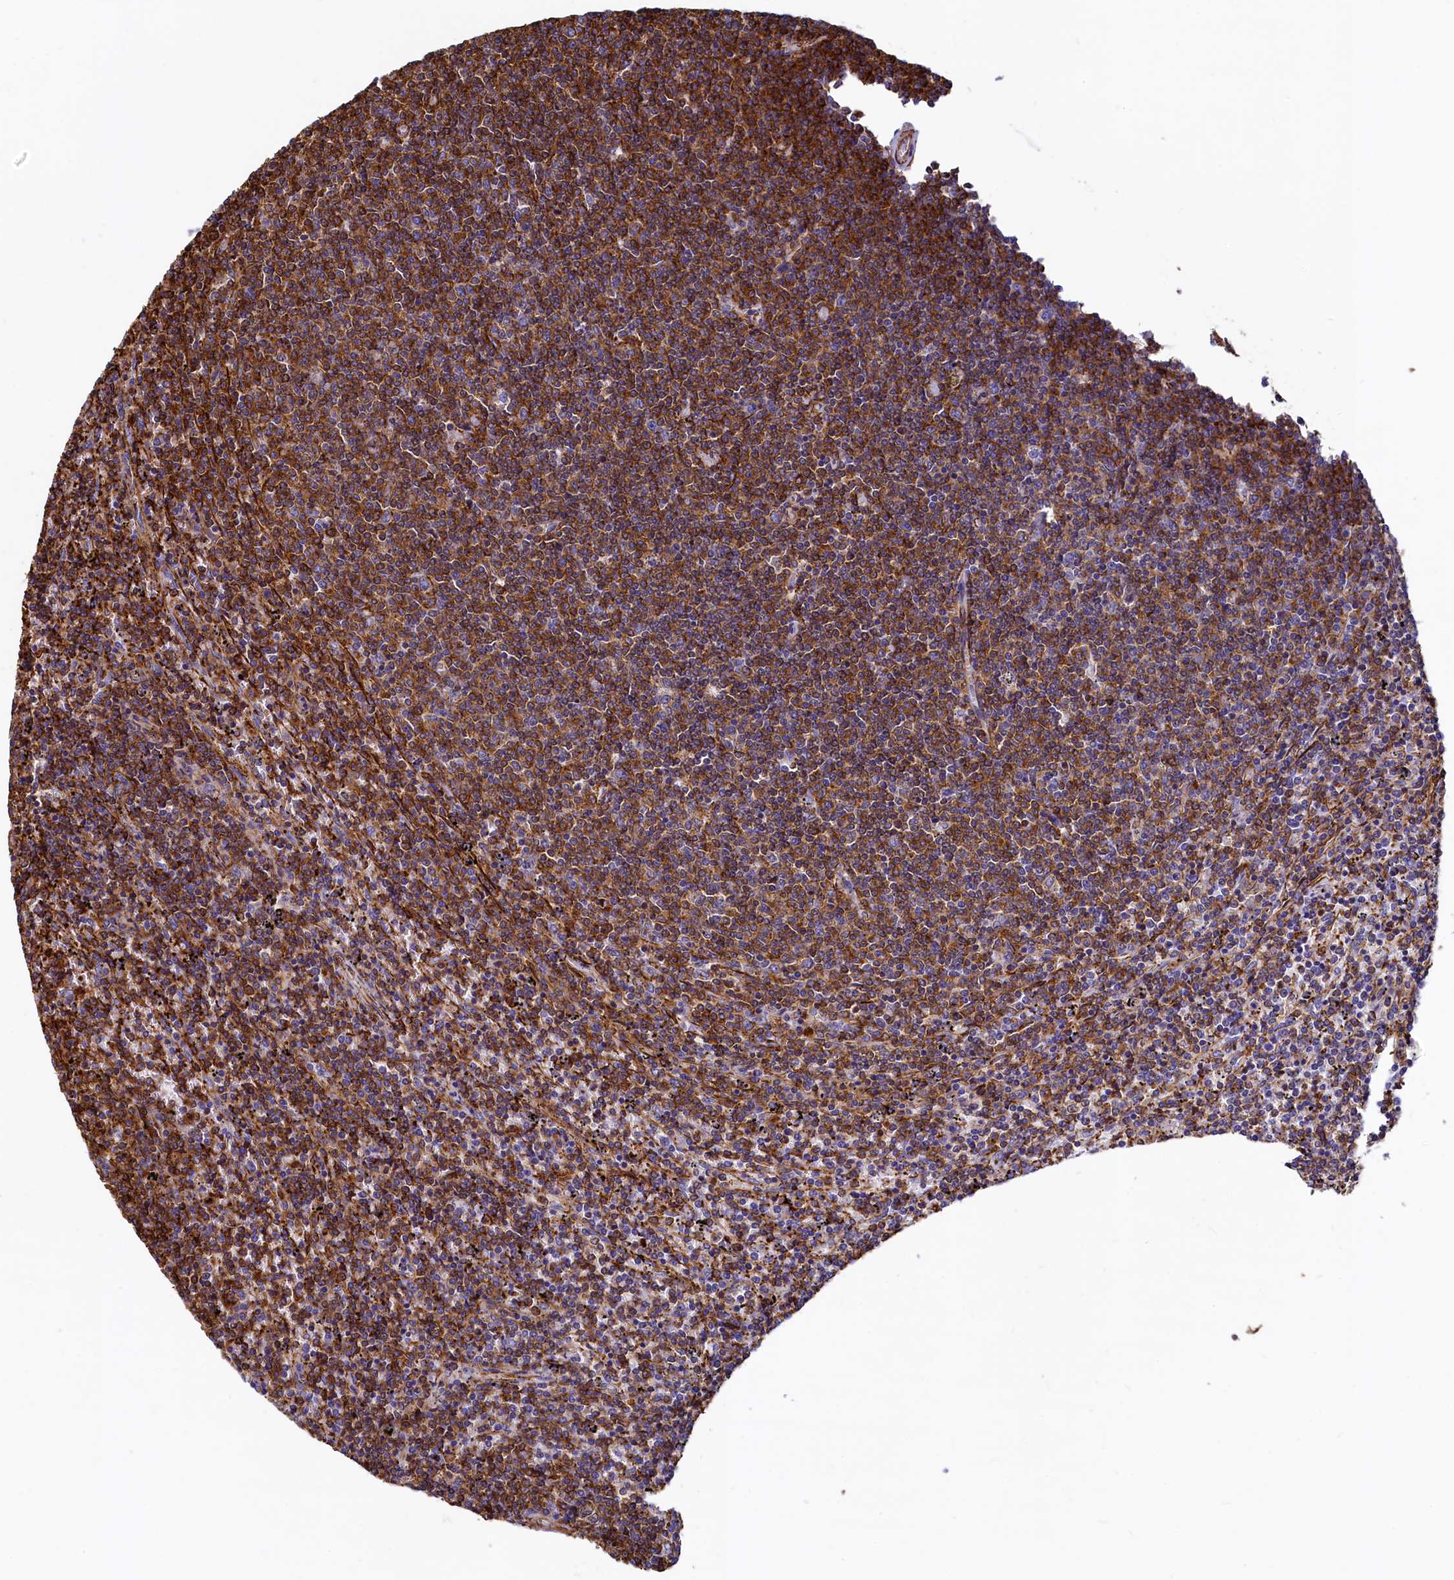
{"staining": {"intensity": "strong", "quantity": ">75%", "location": "cytoplasmic/membranous"}, "tissue": "lymphoma", "cell_type": "Tumor cells", "image_type": "cancer", "snomed": [{"axis": "morphology", "description": "Malignant lymphoma, non-Hodgkin's type, Low grade"}, {"axis": "topography", "description": "Spleen"}], "caption": "This image displays immunohistochemistry staining of lymphoma, with high strong cytoplasmic/membranous positivity in about >75% of tumor cells.", "gene": "THBS1", "patient": {"sex": "female", "age": 50}}